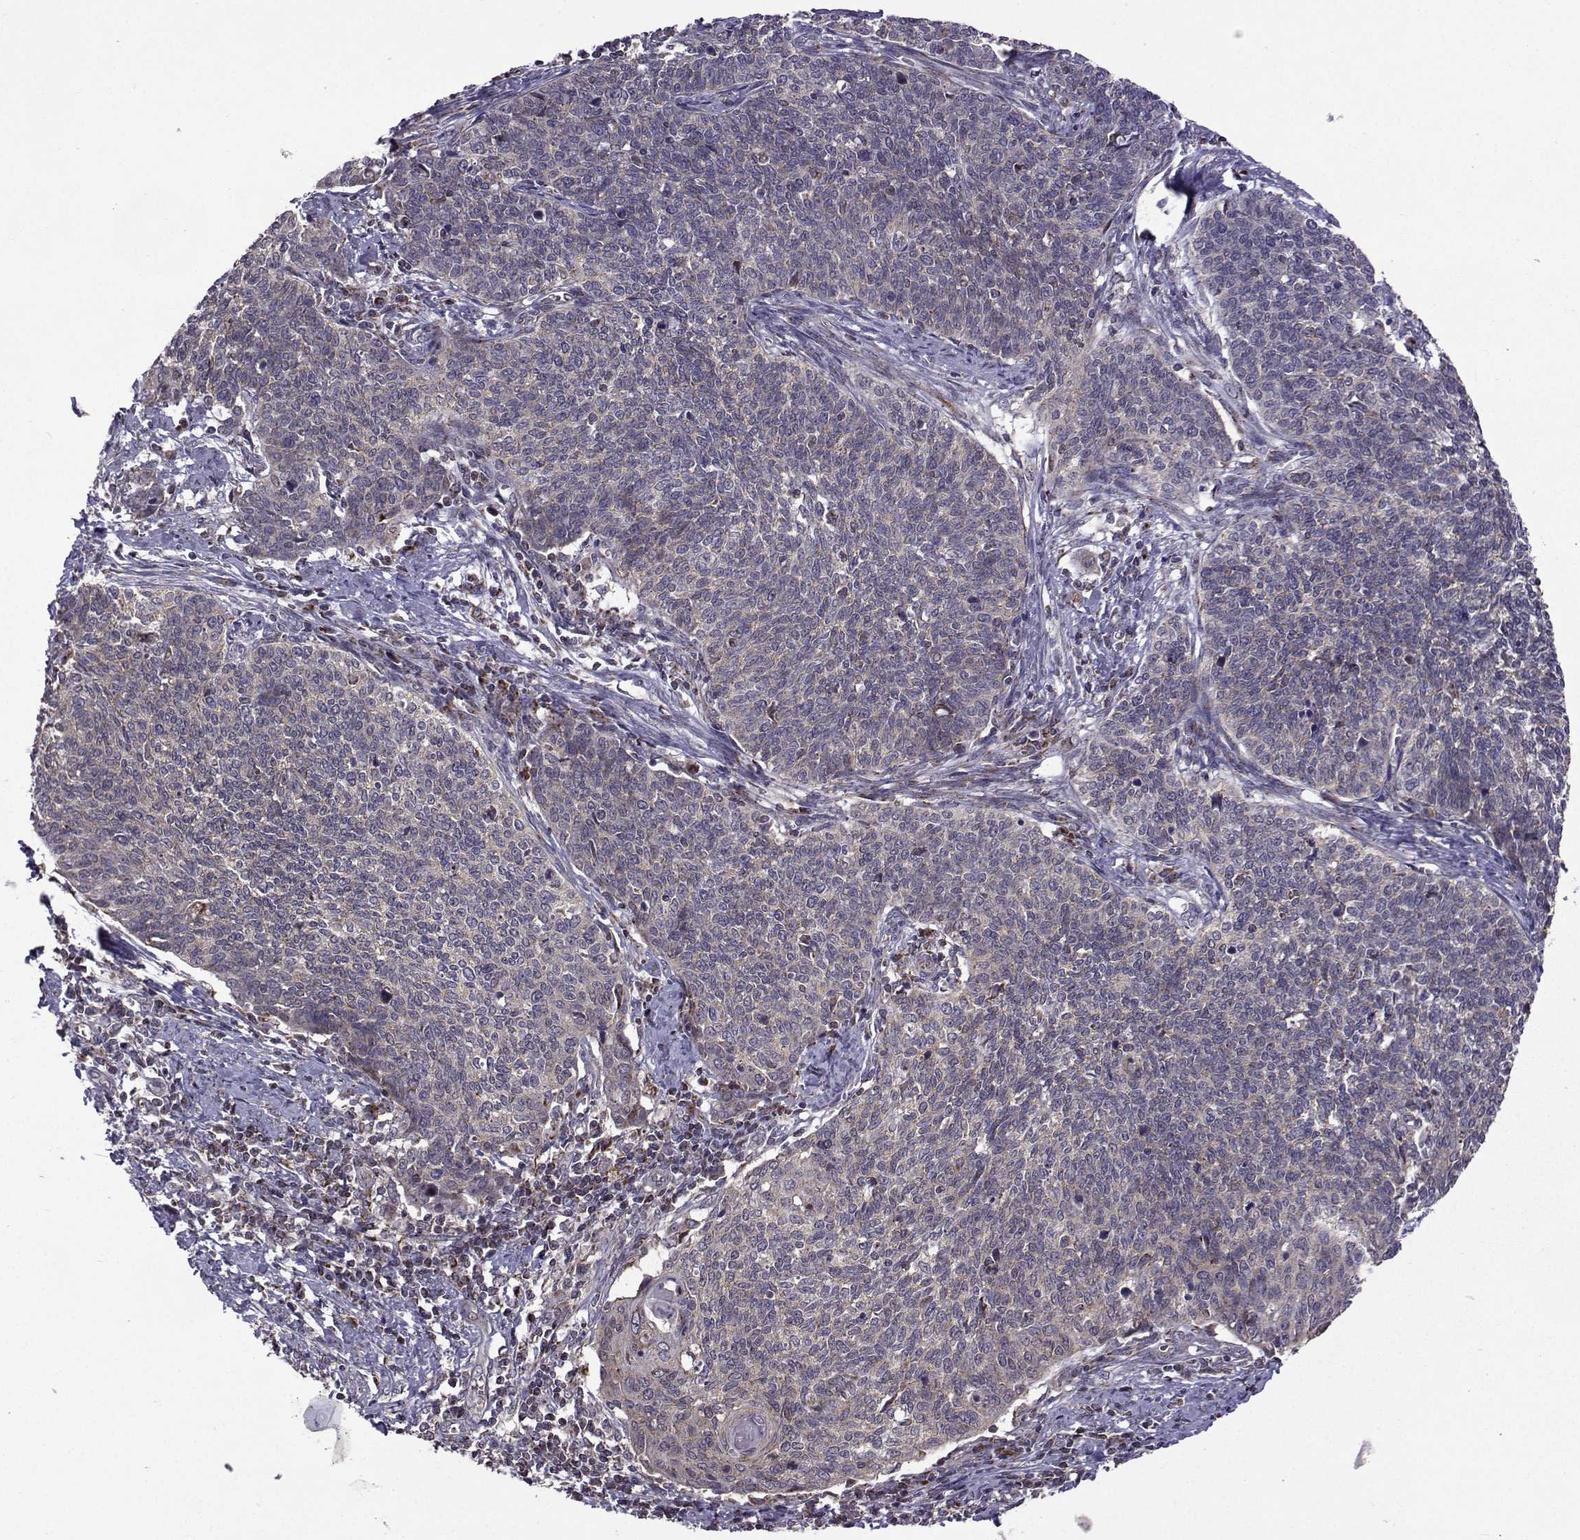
{"staining": {"intensity": "negative", "quantity": "none", "location": "none"}, "tissue": "cervical cancer", "cell_type": "Tumor cells", "image_type": "cancer", "snomed": [{"axis": "morphology", "description": "Squamous cell carcinoma, NOS"}, {"axis": "topography", "description": "Cervix"}], "caption": "This is a micrograph of immunohistochemistry staining of cervical squamous cell carcinoma, which shows no positivity in tumor cells. (Stains: DAB IHC with hematoxylin counter stain, Microscopy: brightfield microscopy at high magnification).", "gene": "TAB2", "patient": {"sex": "female", "age": 39}}